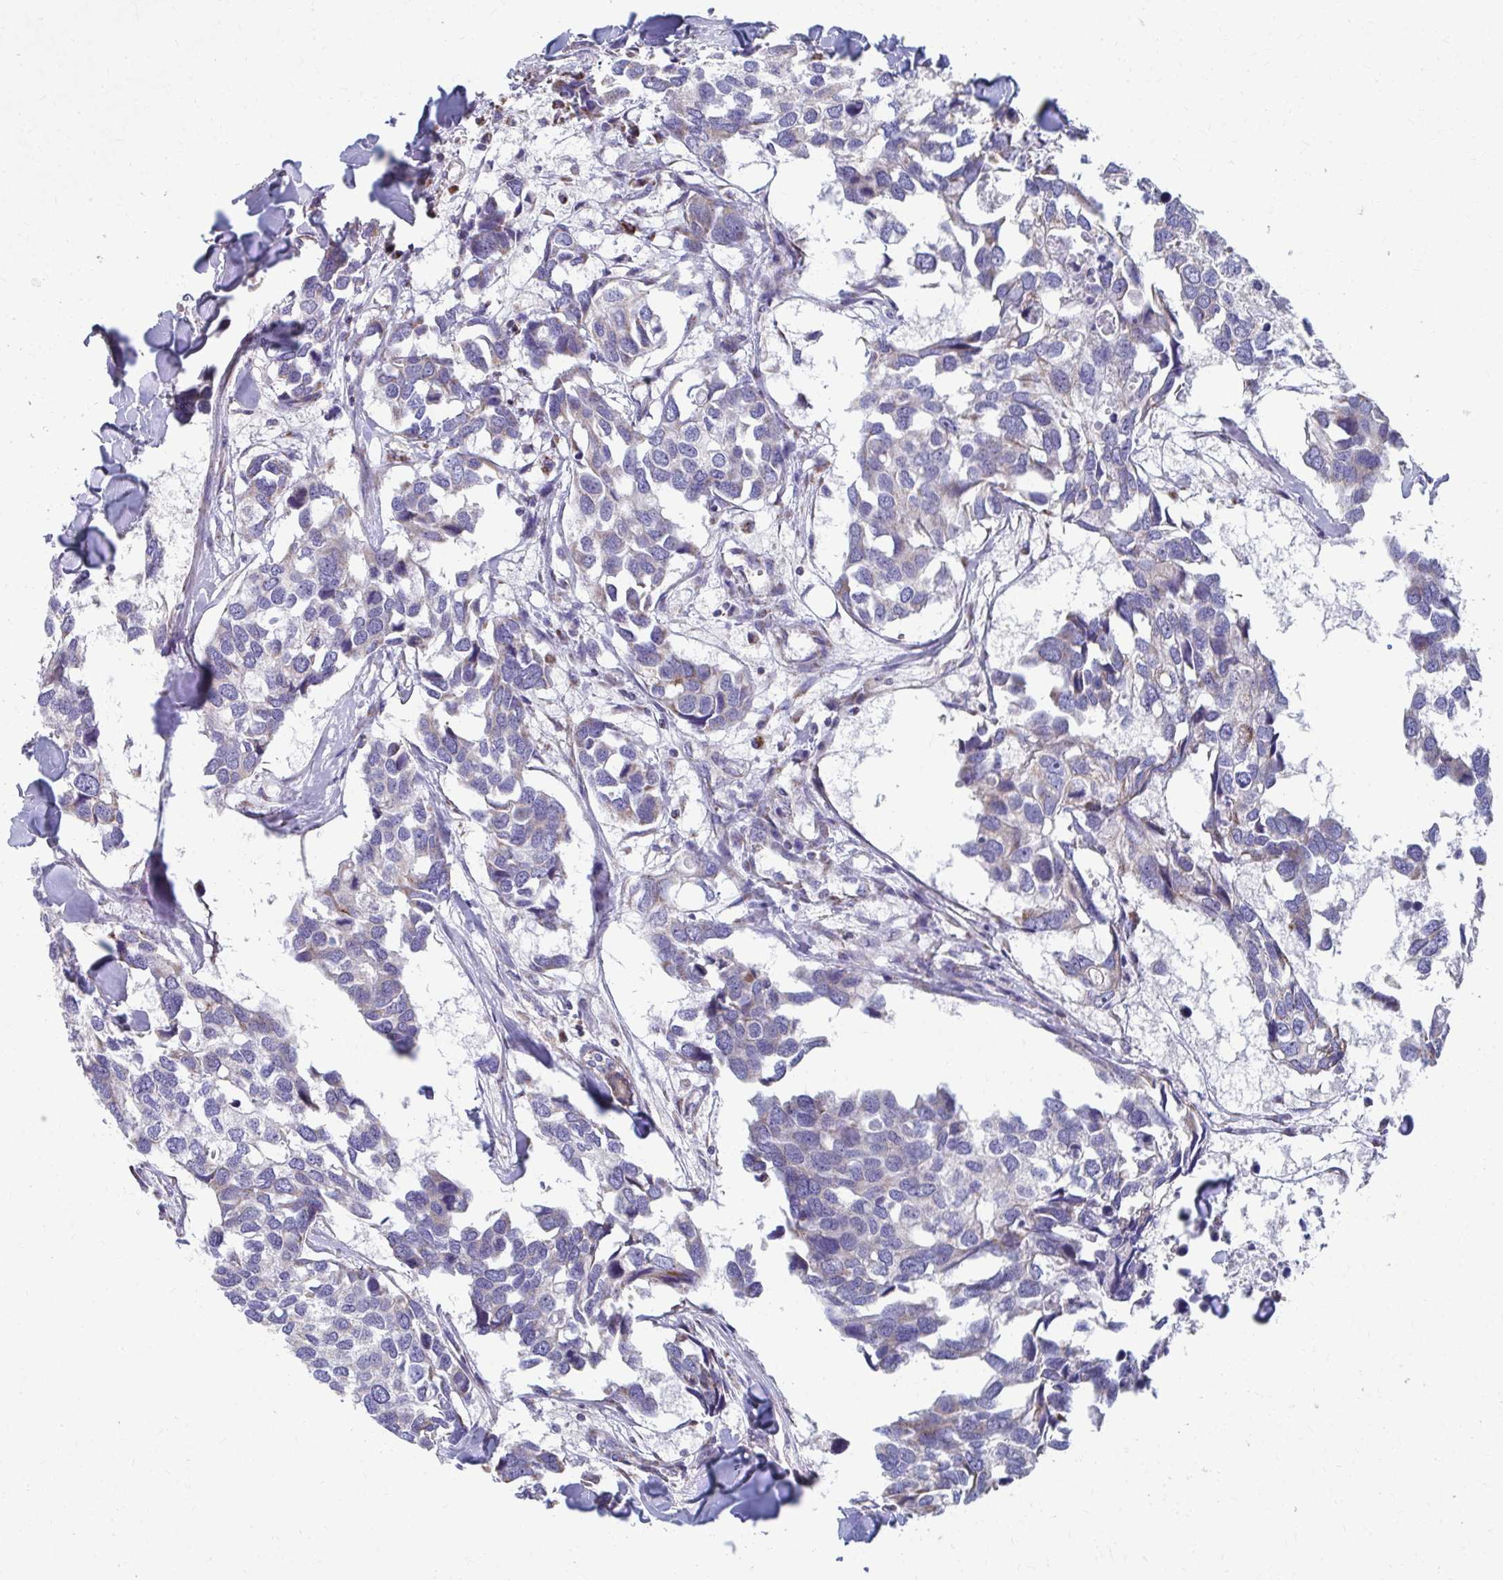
{"staining": {"intensity": "weak", "quantity": "<25%", "location": "cytoplasmic/membranous"}, "tissue": "breast cancer", "cell_type": "Tumor cells", "image_type": "cancer", "snomed": [{"axis": "morphology", "description": "Duct carcinoma"}, {"axis": "topography", "description": "Breast"}], "caption": "A histopathology image of human breast infiltrating ductal carcinoma is negative for staining in tumor cells.", "gene": "RCC1L", "patient": {"sex": "female", "age": 83}}